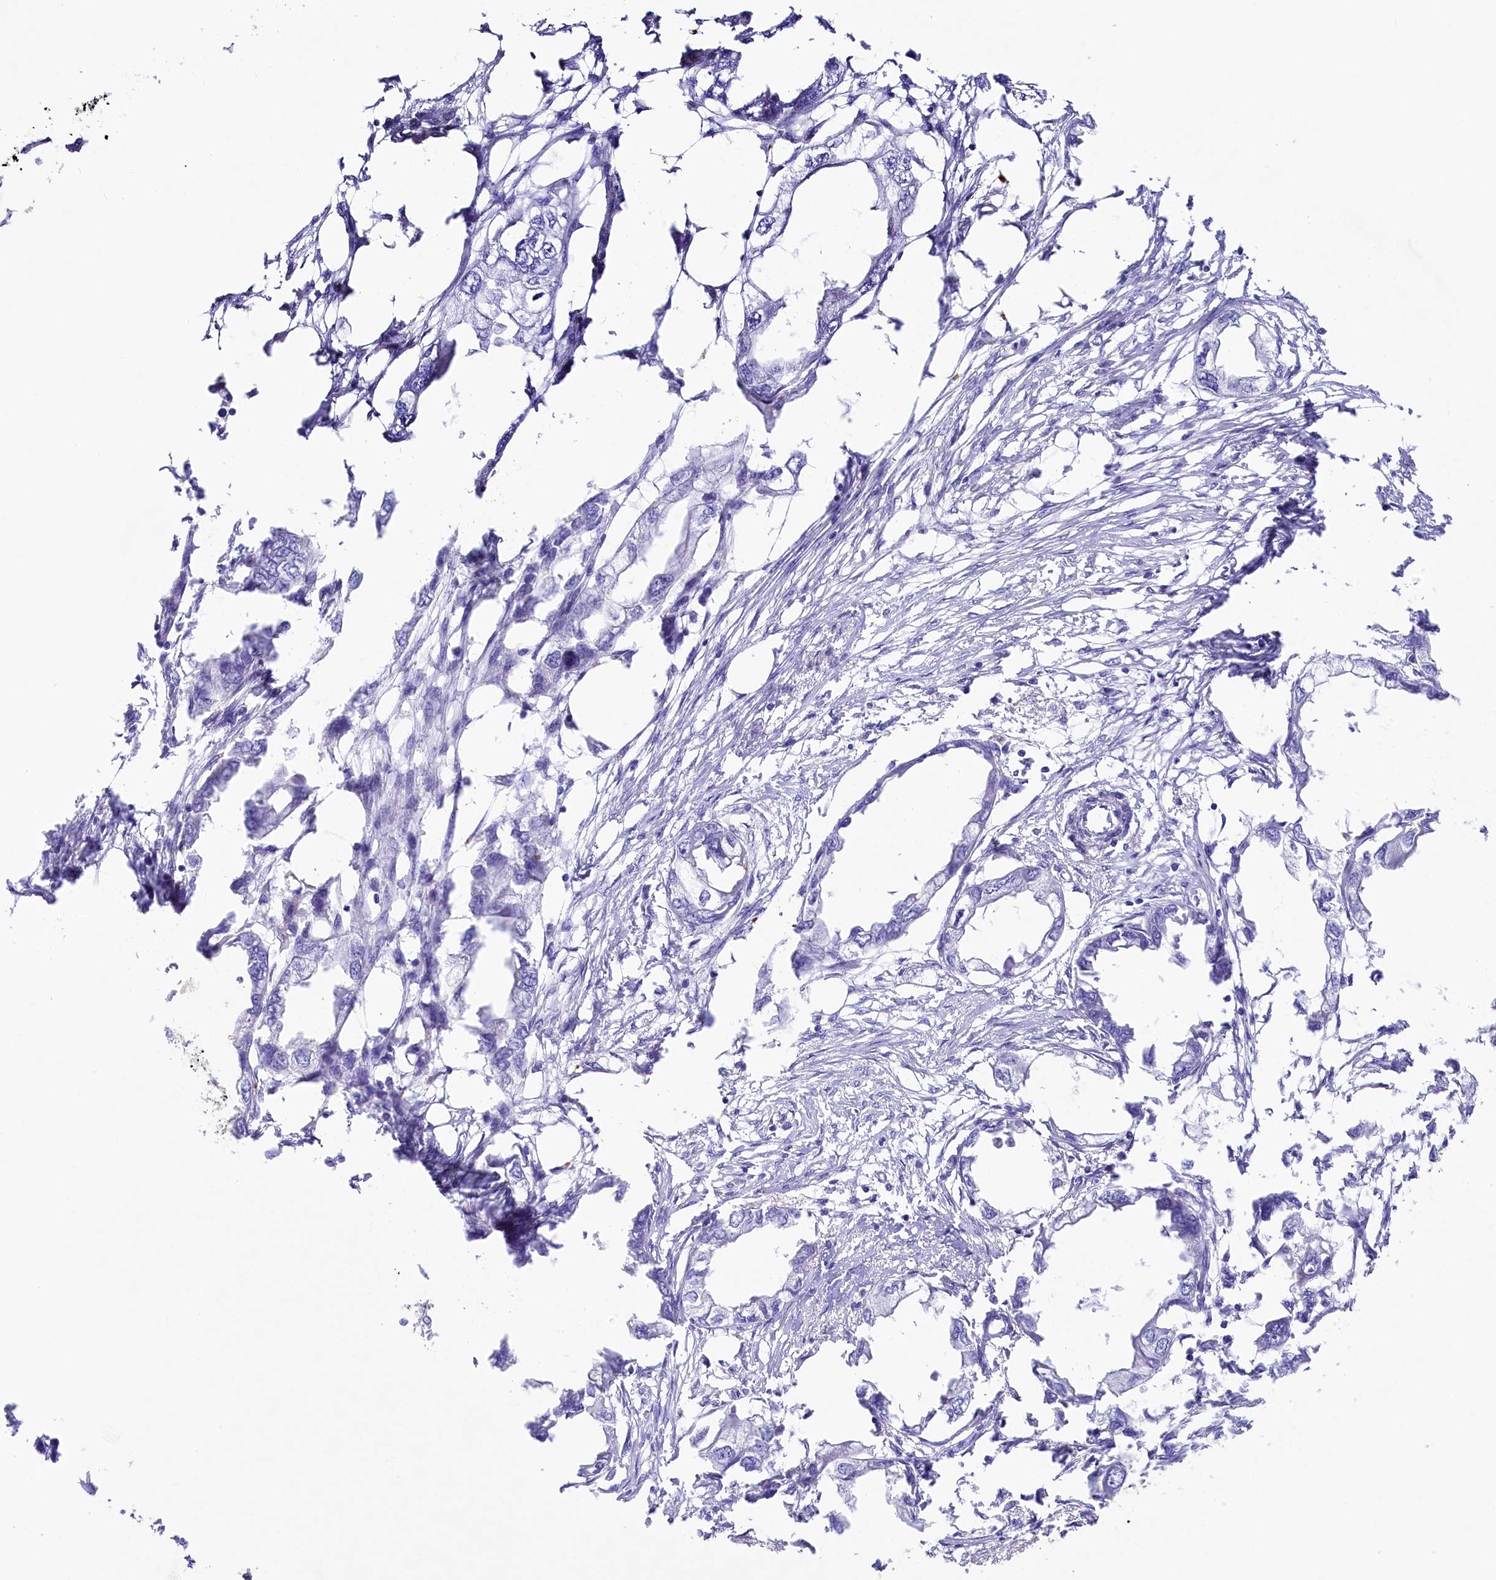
{"staining": {"intensity": "negative", "quantity": "none", "location": "none"}, "tissue": "endometrial cancer", "cell_type": "Tumor cells", "image_type": "cancer", "snomed": [{"axis": "morphology", "description": "Adenocarcinoma, NOS"}, {"axis": "morphology", "description": "Adenocarcinoma, metastatic, NOS"}, {"axis": "topography", "description": "Adipose tissue"}, {"axis": "topography", "description": "Endometrium"}], "caption": "Protein analysis of metastatic adenocarcinoma (endometrial) reveals no significant positivity in tumor cells.", "gene": "VPS26B", "patient": {"sex": "female", "age": 67}}